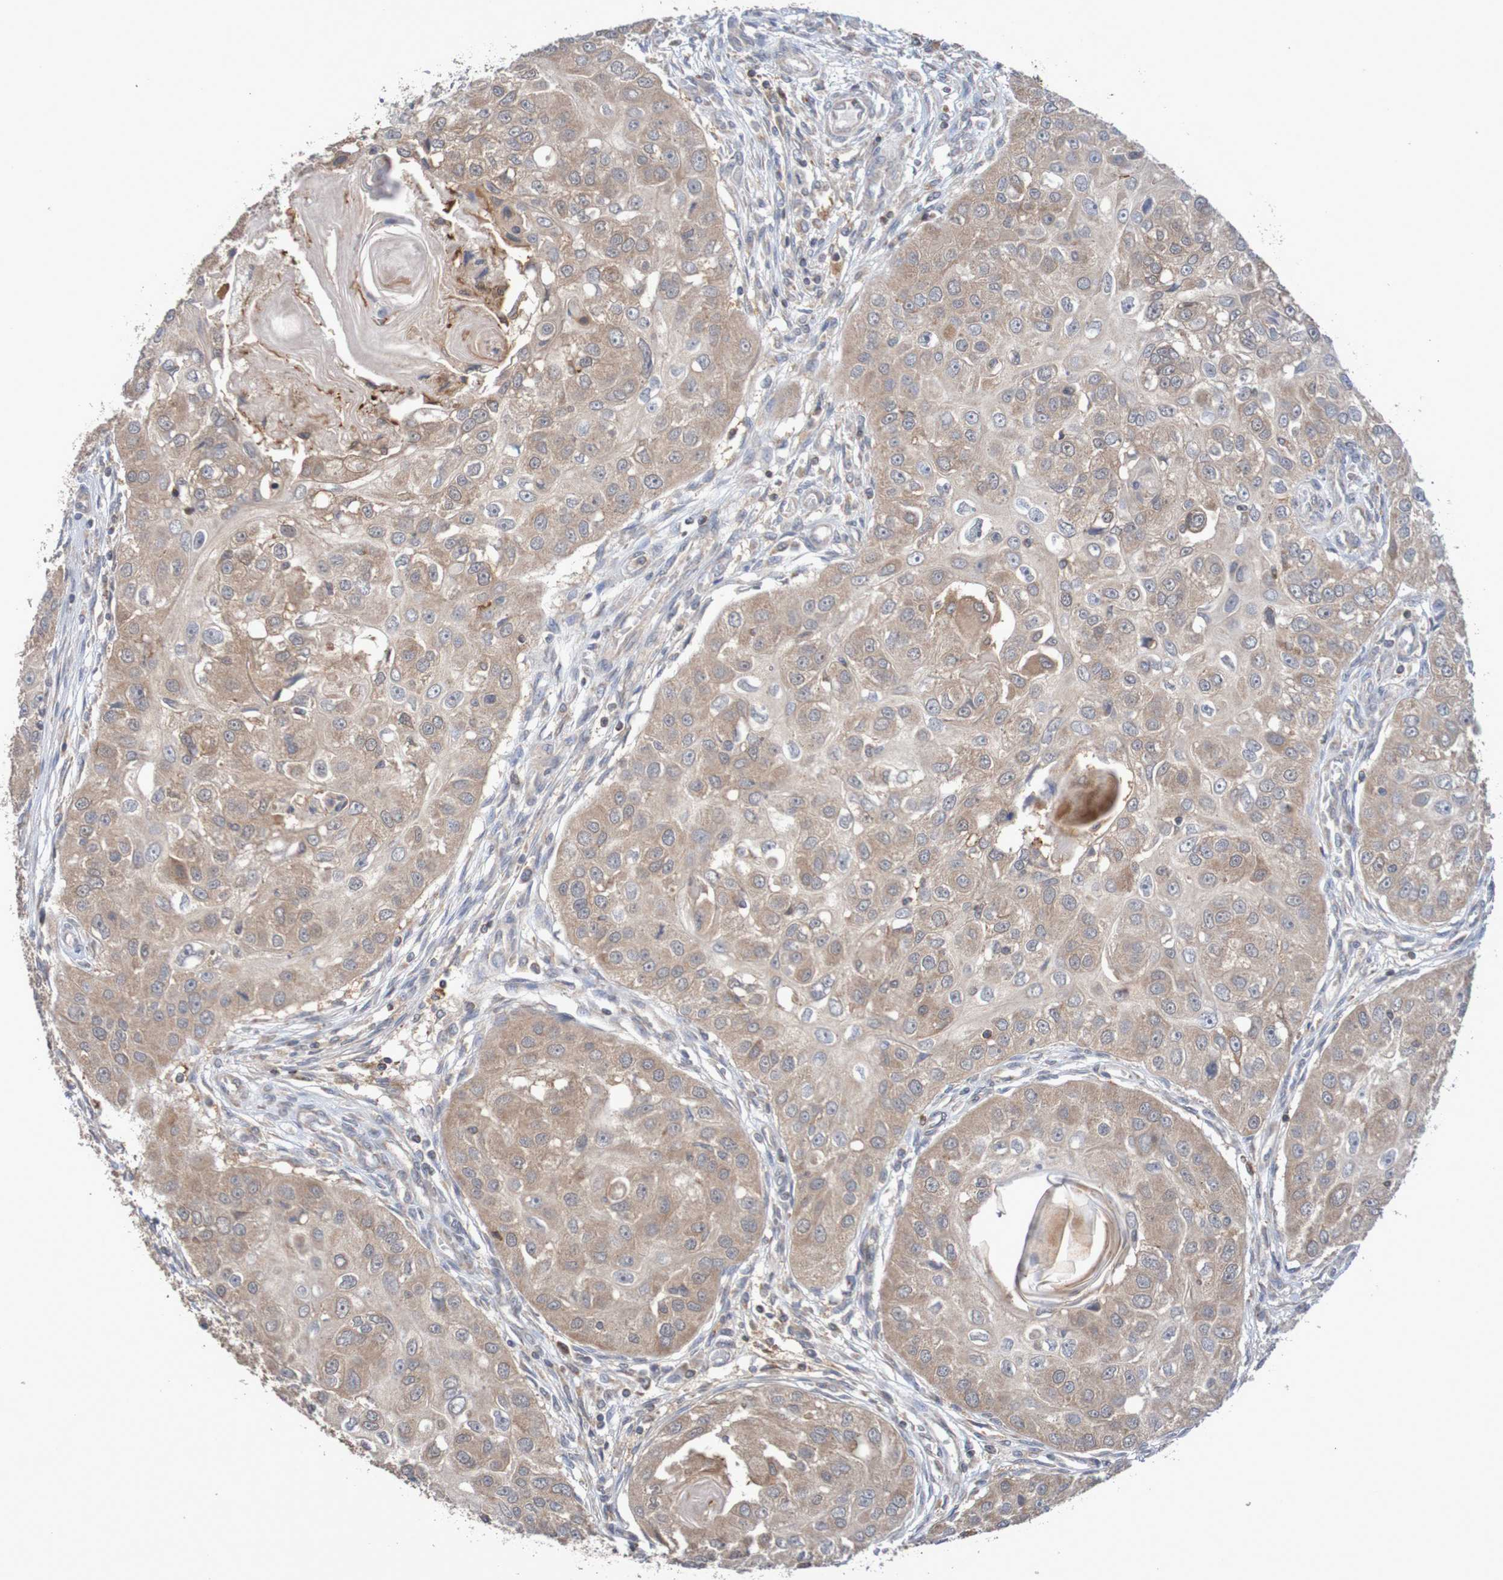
{"staining": {"intensity": "weak", "quantity": ">75%", "location": "cytoplasmic/membranous"}, "tissue": "head and neck cancer", "cell_type": "Tumor cells", "image_type": "cancer", "snomed": [{"axis": "morphology", "description": "Normal tissue, NOS"}, {"axis": "morphology", "description": "Squamous cell carcinoma, NOS"}, {"axis": "topography", "description": "Skeletal muscle"}, {"axis": "topography", "description": "Head-Neck"}], "caption": "Immunohistochemistry of human squamous cell carcinoma (head and neck) demonstrates low levels of weak cytoplasmic/membranous staining in approximately >75% of tumor cells.", "gene": "C3orf18", "patient": {"sex": "male", "age": 51}}